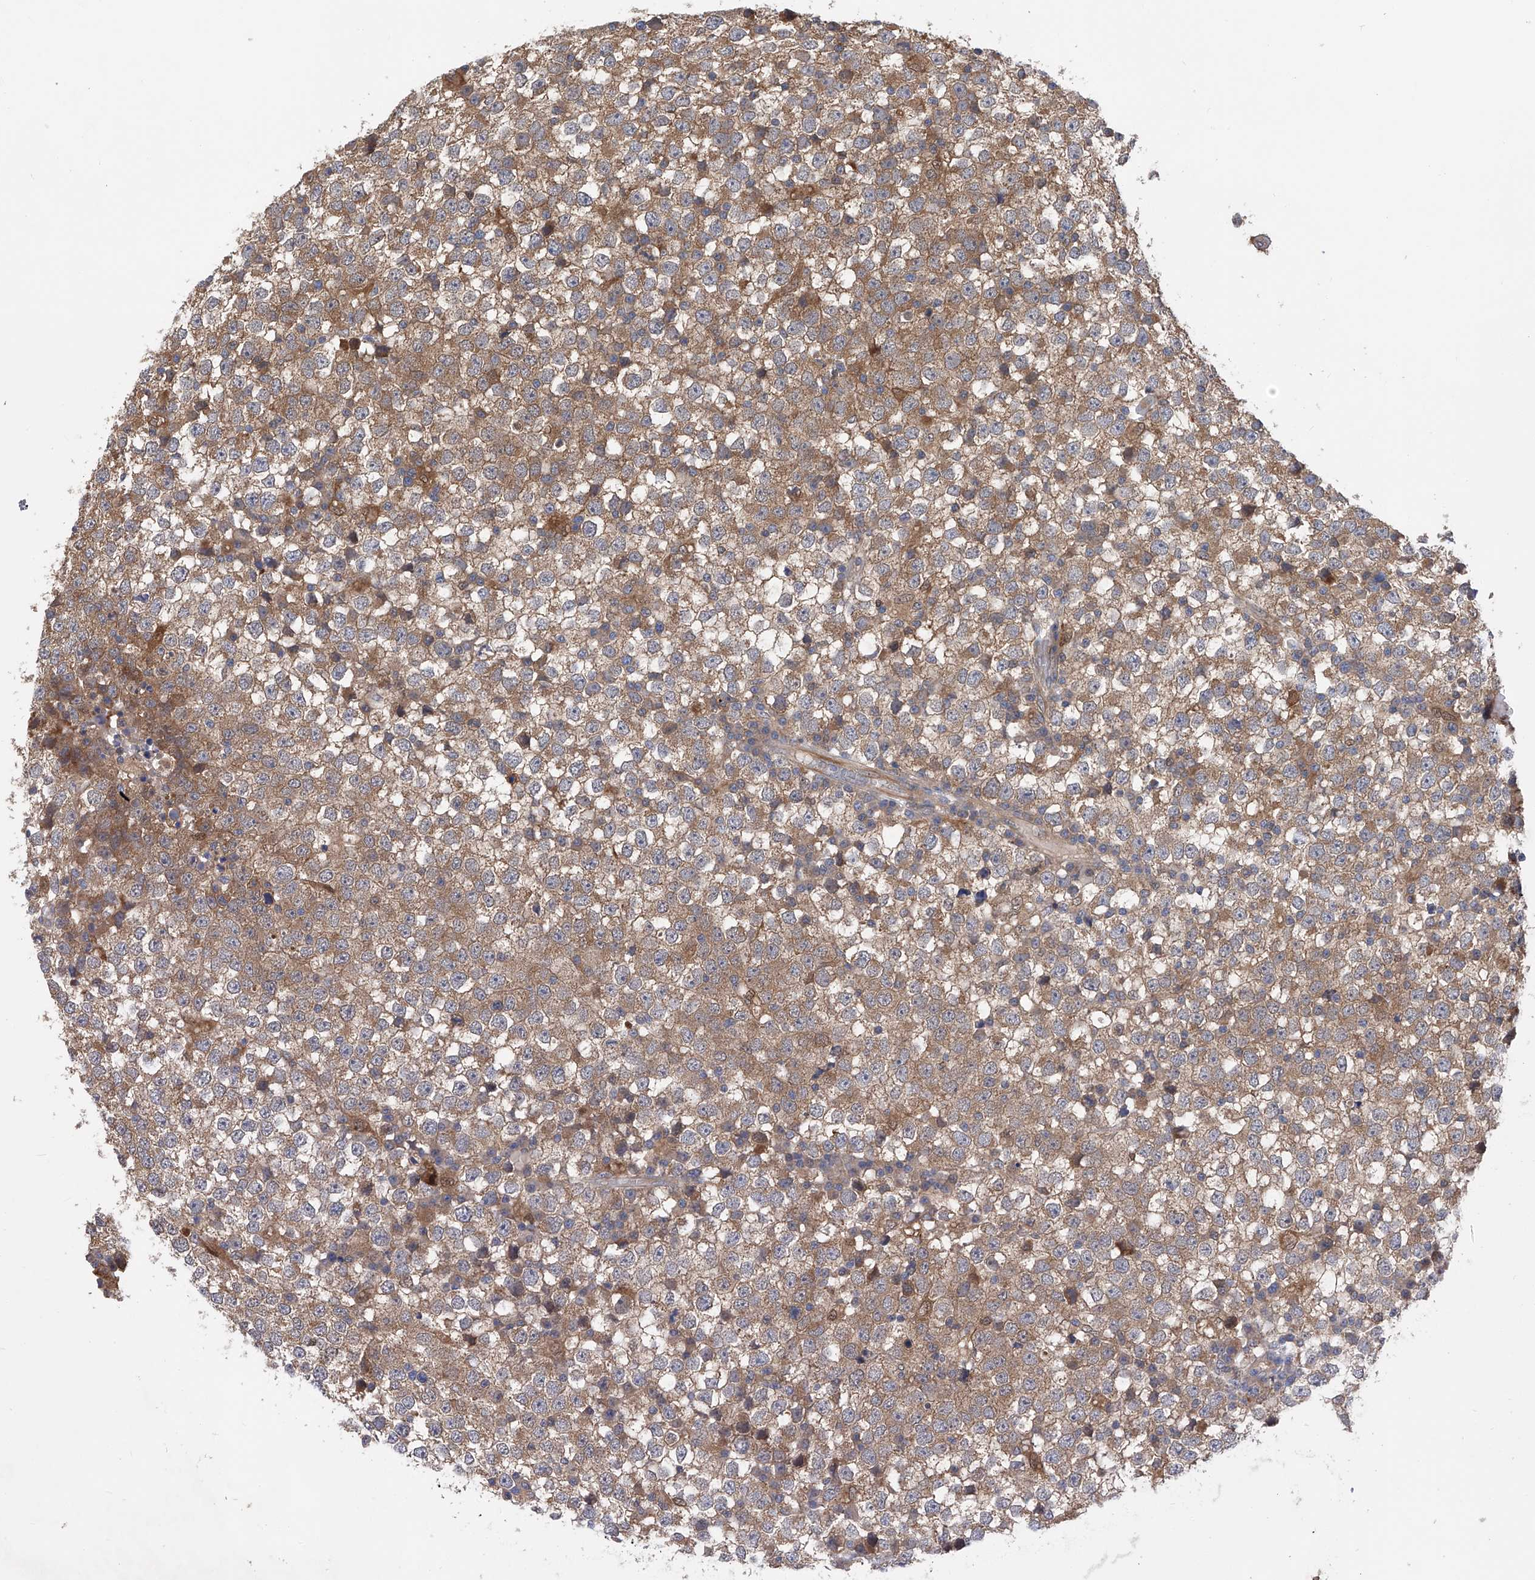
{"staining": {"intensity": "moderate", "quantity": ">75%", "location": "cytoplasmic/membranous"}, "tissue": "testis cancer", "cell_type": "Tumor cells", "image_type": "cancer", "snomed": [{"axis": "morphology", "description": "Seminoma, NOS"}, {"axis": "topography", "description": "Testis"}], "caption": "High-power microscopy captured an immunohistochemistry (IHC) photomicrograph of testis cancer (seminoma), revealing moderate cytoplasmic/membranous positivity in approximately >75% of tumor cells. The staining is performed using DAB brown chromogen to label protein expression. The nuclei are counter-stained blue using hematoxylin.", "gene": "SPATA20", "patient": {"sex": "male", "age": 65}}